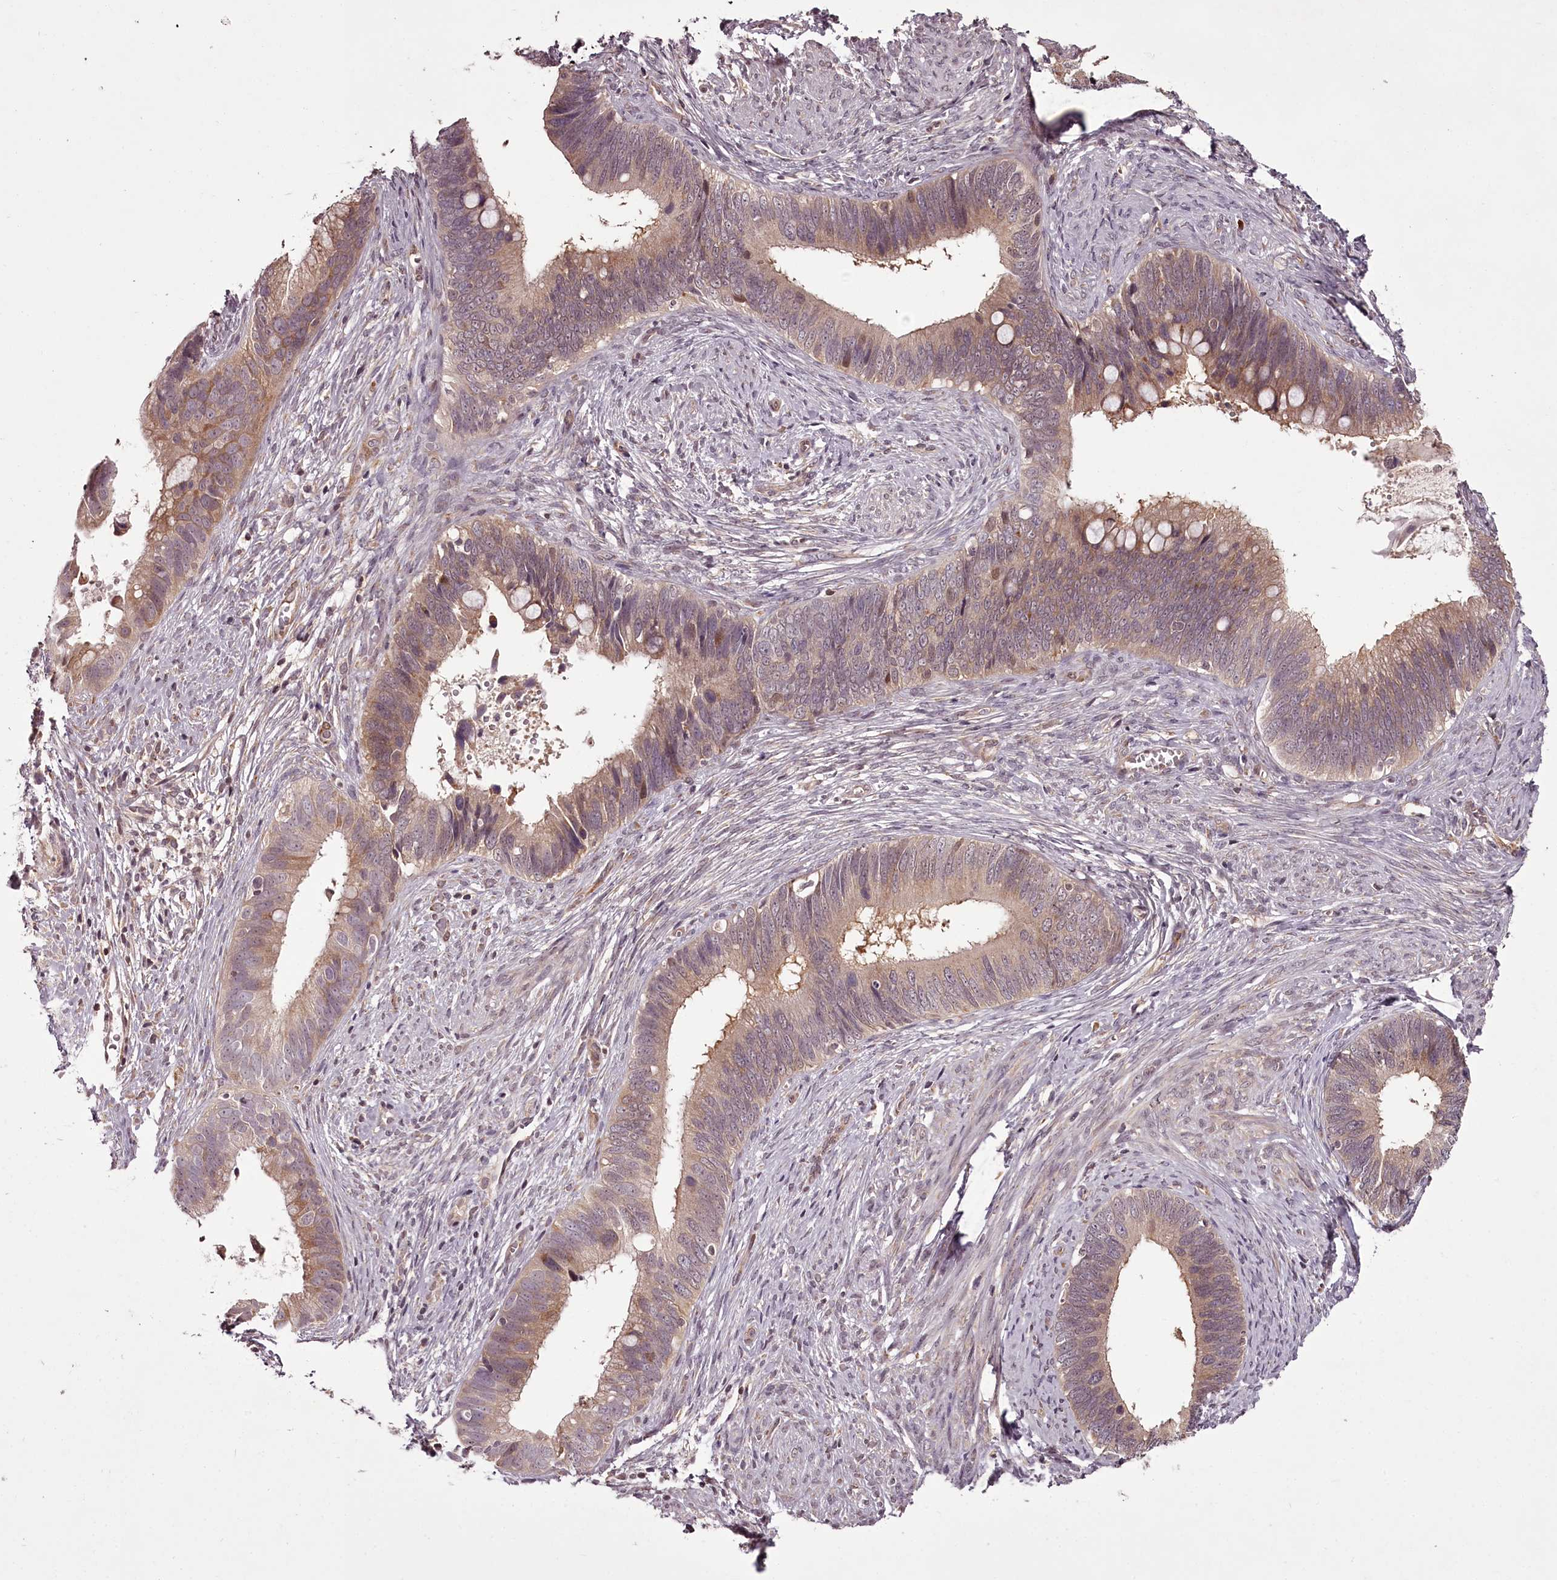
{"staining": {"intensity": "weak", "quantity": "25%-75%", "location": "cytoplasmic/membranous"}, "tissue": "cervical cancer", "cell_type": "Tumor cells", "image_type": "cancer", "snomed": [{"axis": "morphology", "description": "Adenocarcinoma, NOS"}, {"axis": "topography", "description": "Cervix"}], "caption": "The histopathology image demonstrates immunohistochemical staining of cervical cancer. There is weak cytoplasmic/membranous staining is present in approximately 25%-75% of tumor cells.", "gene": "CCDC92", "patient": {"sex": "female", "age": 42}}